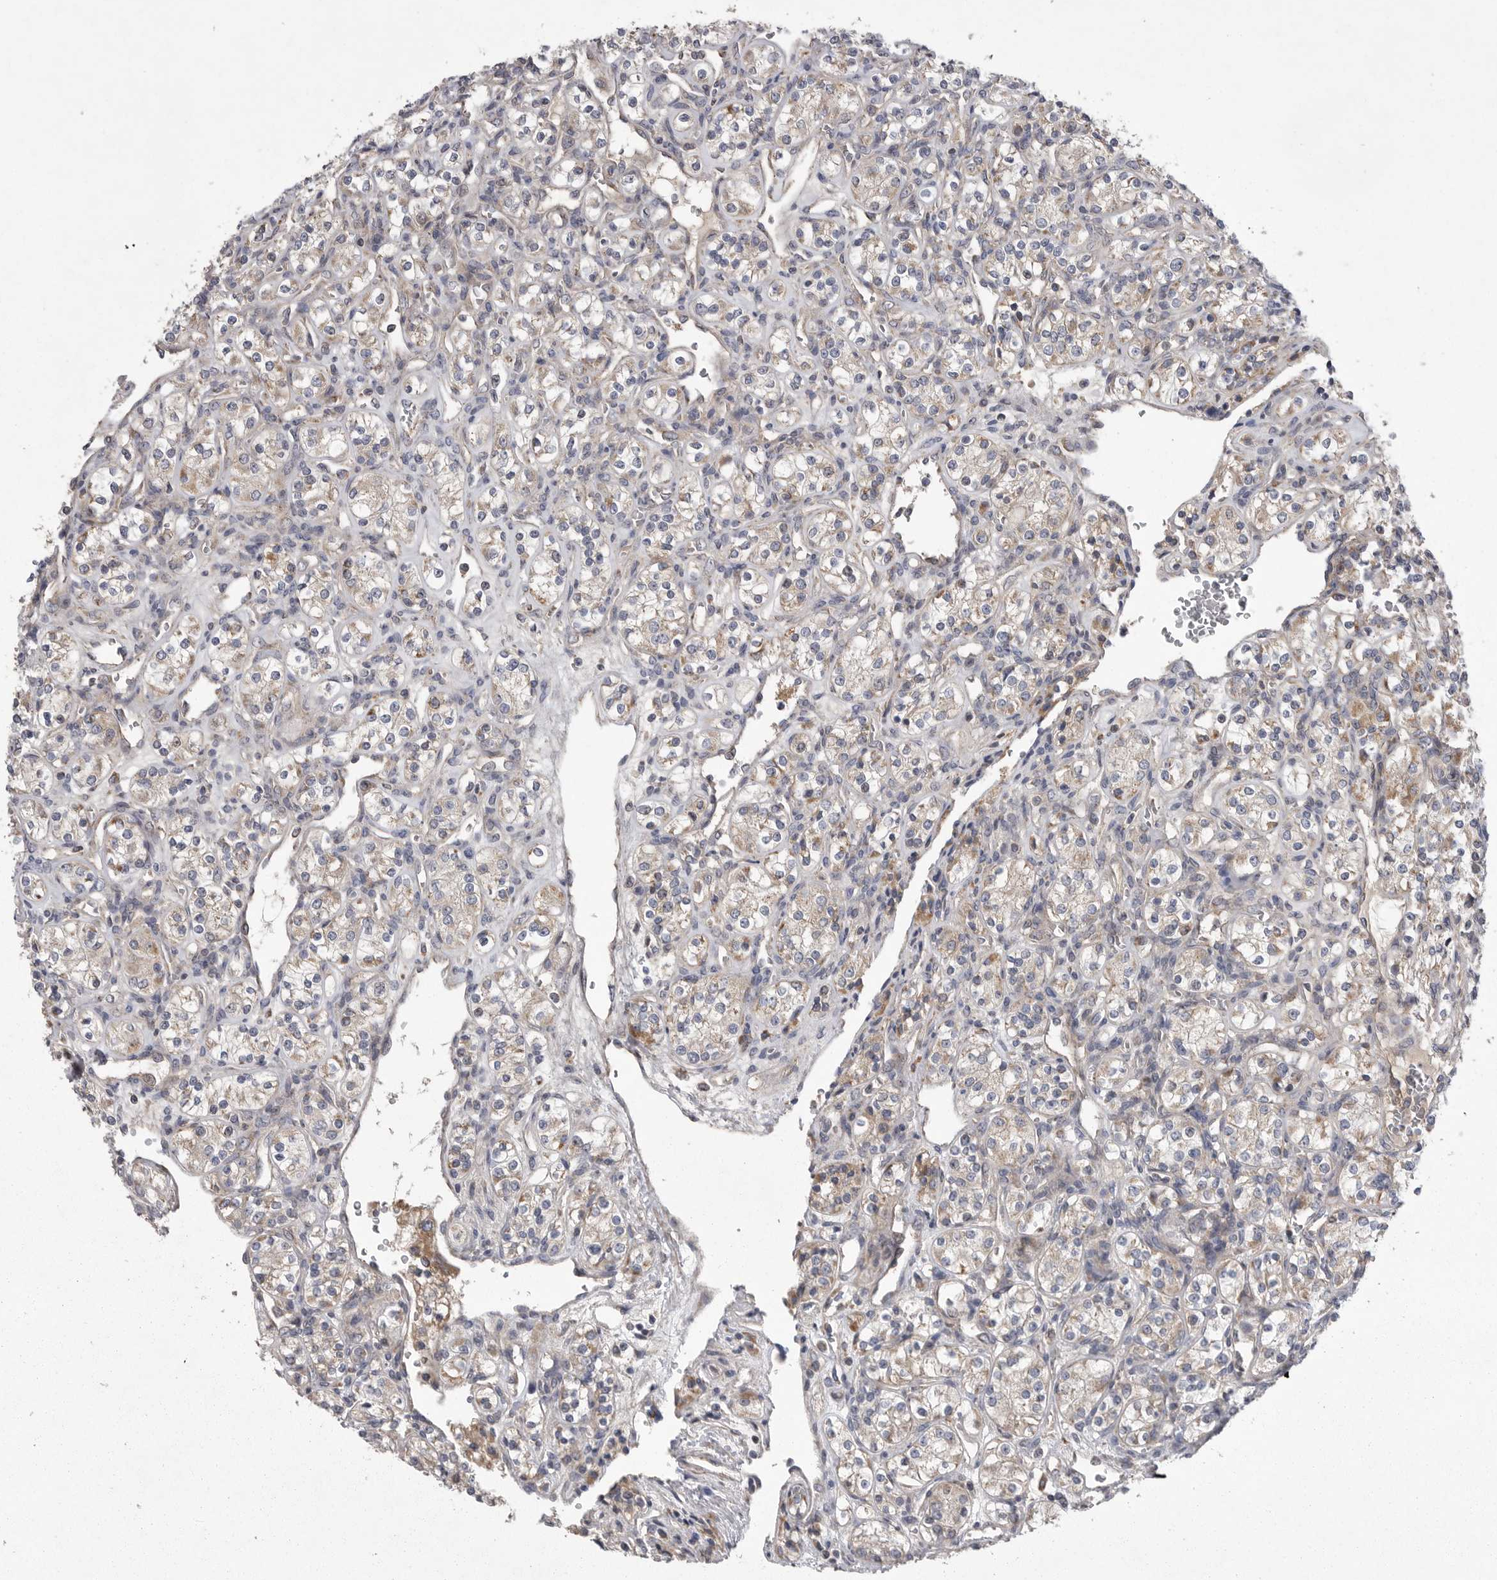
{"staining": {"intensity": "weak", "quantity": "<25%", "location": "cytoplasmic/membranous"}, "tissue": "renal cancer", "cell_type": "Tumor cells", "image_type": "cancer", "snomed": [{"axis": "morphology", "description": "Adenocarcinoma, NOS"}, {"axis": "topography", "description": "Kidney"}], "caption": "High magnification brightfield microscopy of renal cancer stained with DAB (brown) and counterstained with hematoxylin (blue): tumor cells show no significant staining.", "gene": "CRP", "patient": {"sex": "male", "age": 77}}